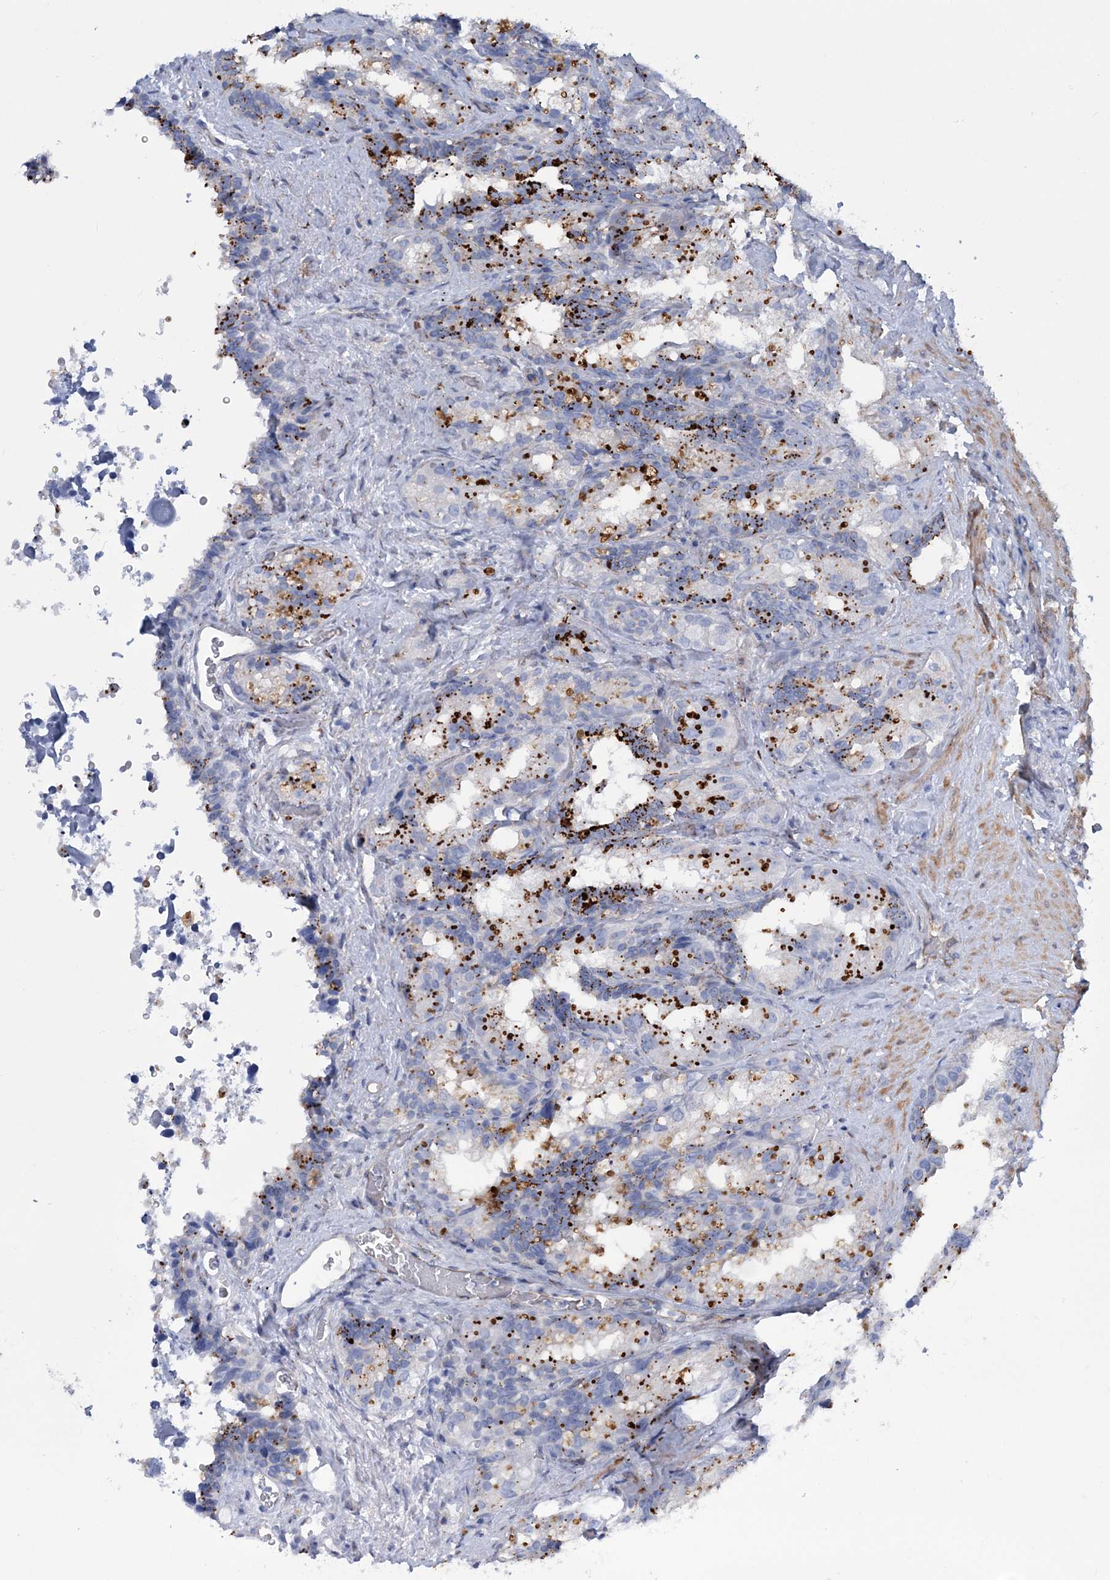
{"staining": {"intensity": "negative", "quantity": "none", "location": "none"}, "tissue": "seminal vesicle", "cell_type": "Glandular cells", "image_type": "normal", "snomed": [{"axis": "morphology", "description": "Normal tissue, NOS"}, {"axis": "topography", "description": "Seminal veicle"}], "caption": "Immunohistochemistry (IHC) histopathology image of benign human seminal vesicle stained for a protein (brown), which demonstrates no positivity in glandular cells. Nuclei are stained in blue.", "gene": "RAB11FIP5", "patient": {"sex": "male", "age": 60}}